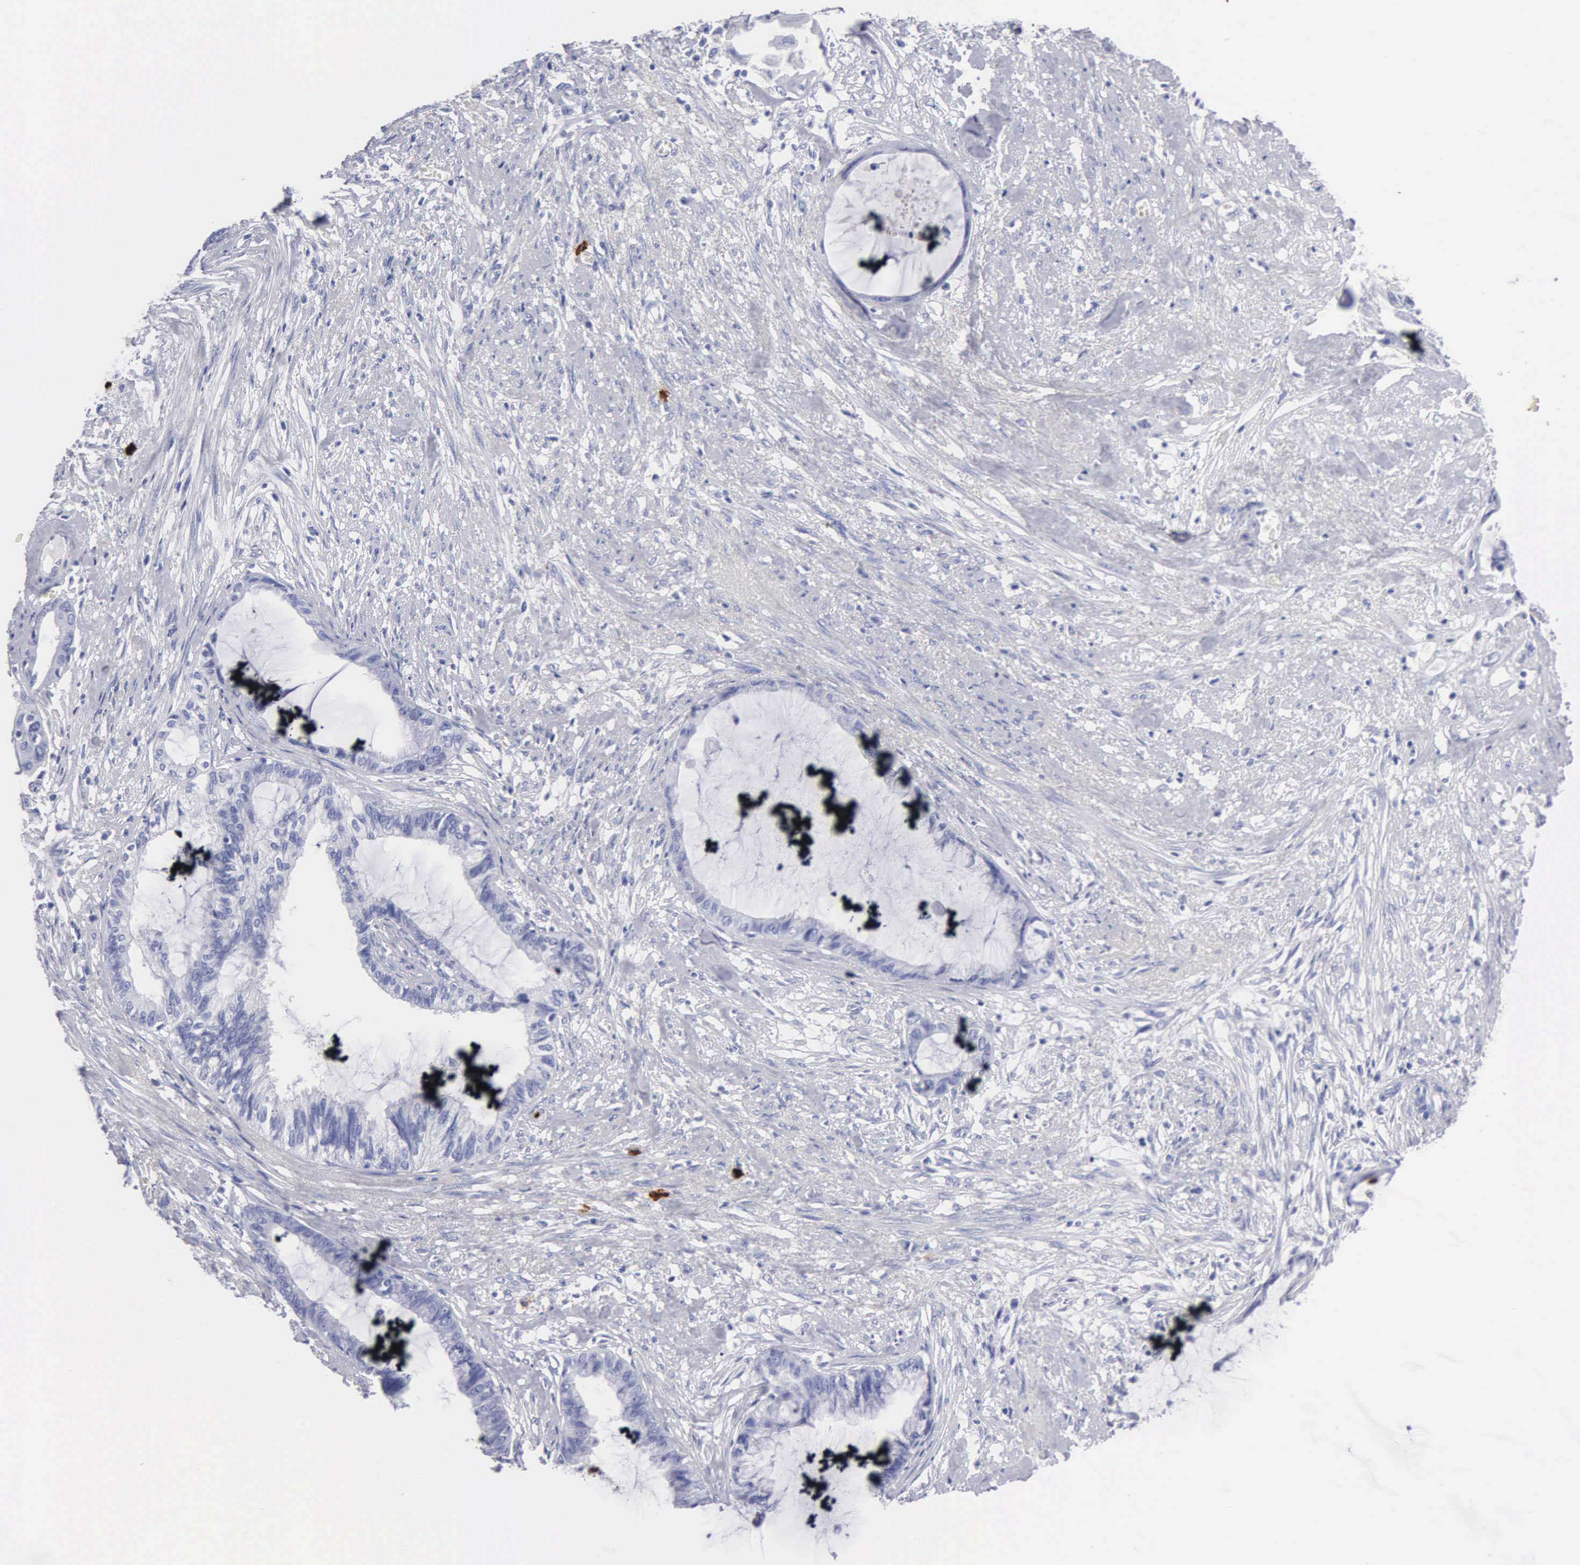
{"staining": {"intensity": "negative", "quantity": "none", "location": "none"}, "tissue": "endometrial cancer", "cell_type": "Tumor cells", "image_type": "cancer", "snomed": [{"axis": "morphology", "description": "Adenocarcinoma, NOS"}, {"axis": "topography", "description": "Endometrium"}], "caption": "High power microscopy image of an IHC image of endometrial adenocarcinoma, revealing no significant expression in tumor cells.", "gene": "CTSG", "patient": {"sex": "female", "age": 86}}